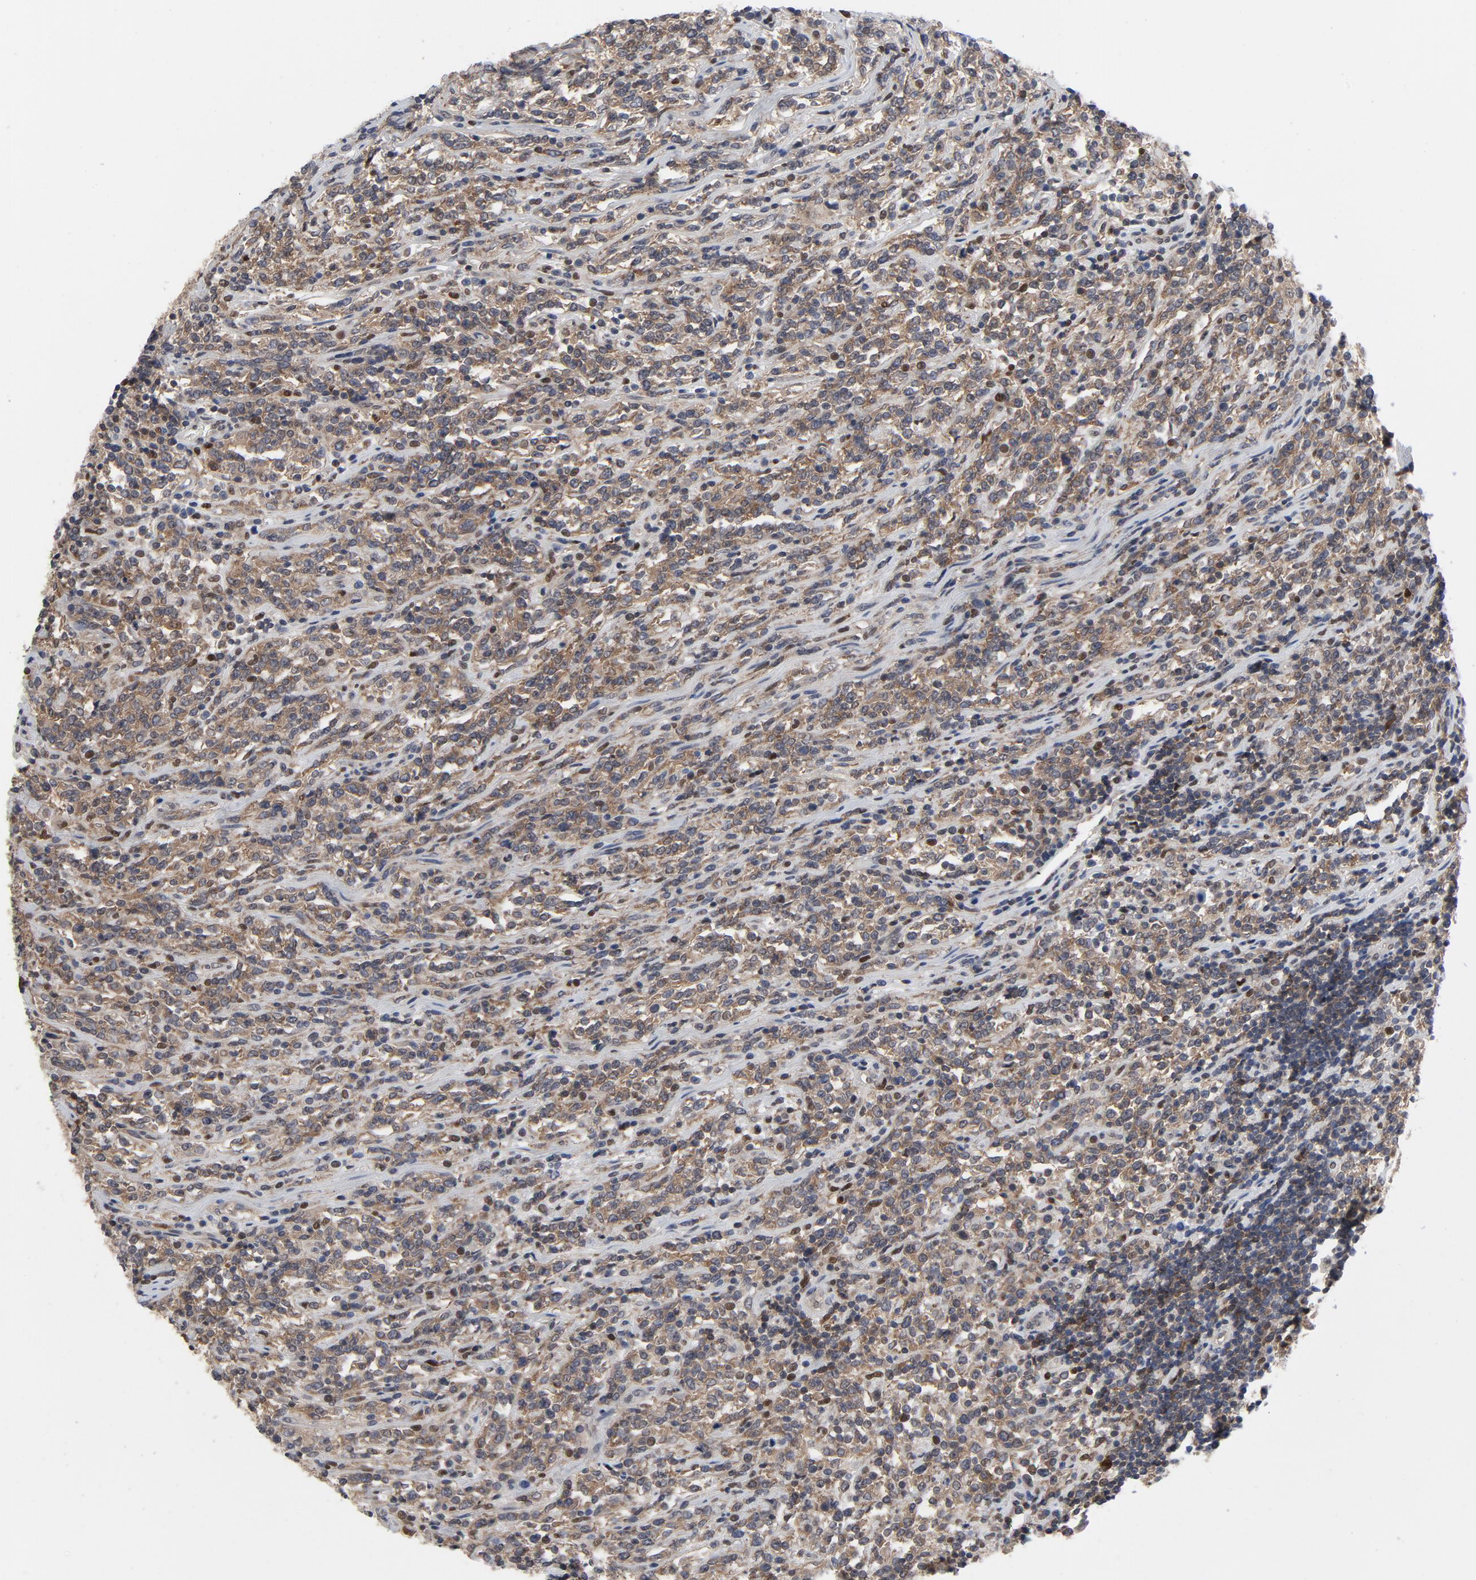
{"staining": {"intensity": "moderate", "quantity": "25%-75%", "location": "cytoplasmic/membranous"}, "tissue": "lymphoma", "cell_type": "Tumor cells", "image_type": "cancer", "snomed": [{"axis": "morphology", "description": "Malignant lymphoma, non-Hodgkin's type, High grade"}, {"axis": "topography", "description": "Soft tissue"}], "caption": "Immunohistochemical staining of lymphoma demonstrates moderate cytoplasmic/membranous protein staining in approximately 25%-75% of tumor cells.", "gene": "NFKB1", "patient": {"sex": "male", "age": 18}}